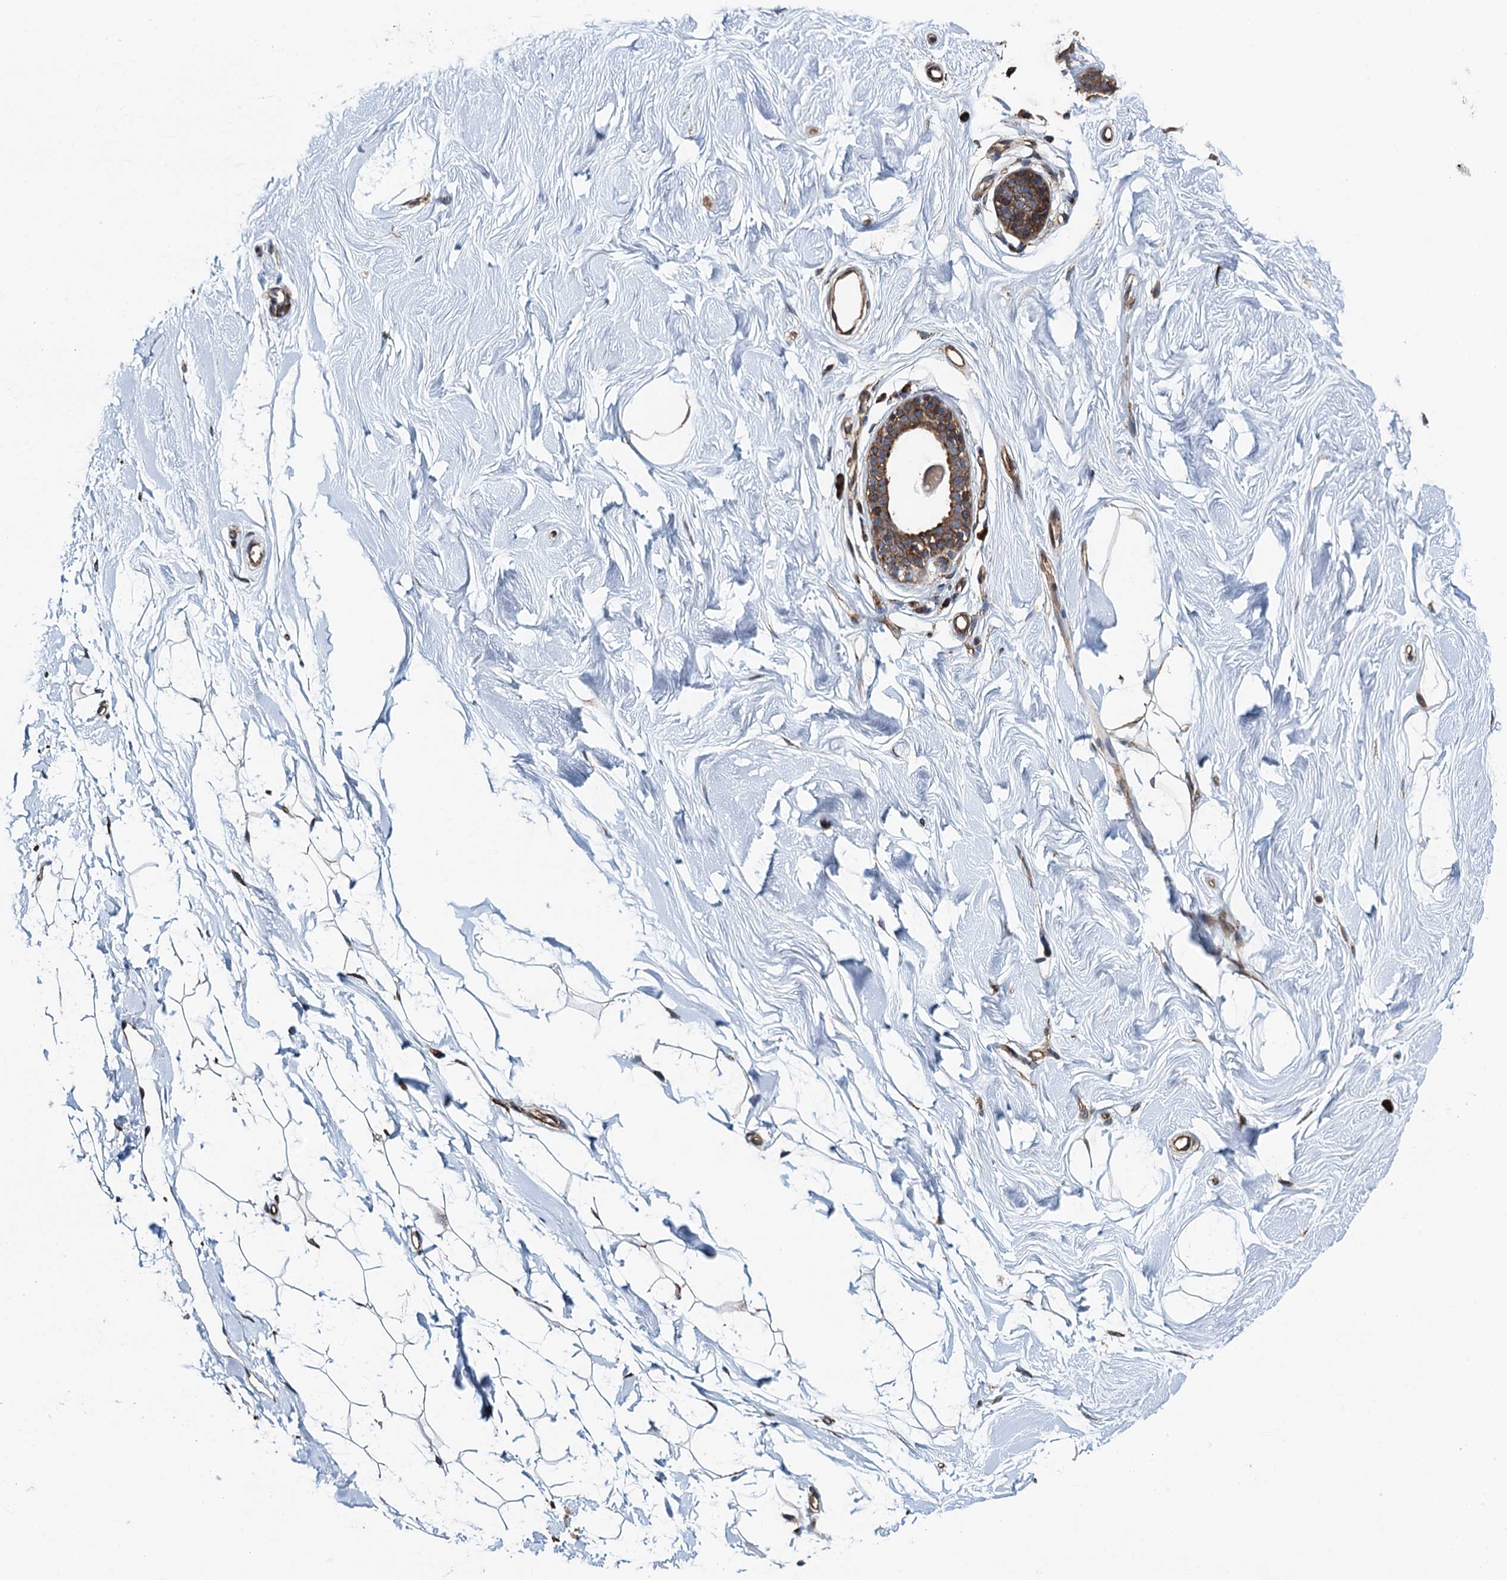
{"staining": {"intensity": "negative", "quantity": "none", "location": "none"}, "tissue": "breast", "cell_type": "Adipocytes", "image_type": "normal", "snomed": [{"axis": "morphology", "description": "Normal tissue, NOS"}, {"axis": "topography", "description": "Breast"}], "caption": "A high-resolution image shows immunohistochemistry staining of normal breast, which reveals no significant expression in adipocytes.", "gene": "MDM1", "patient": {"sex": "female", "age": 26}}